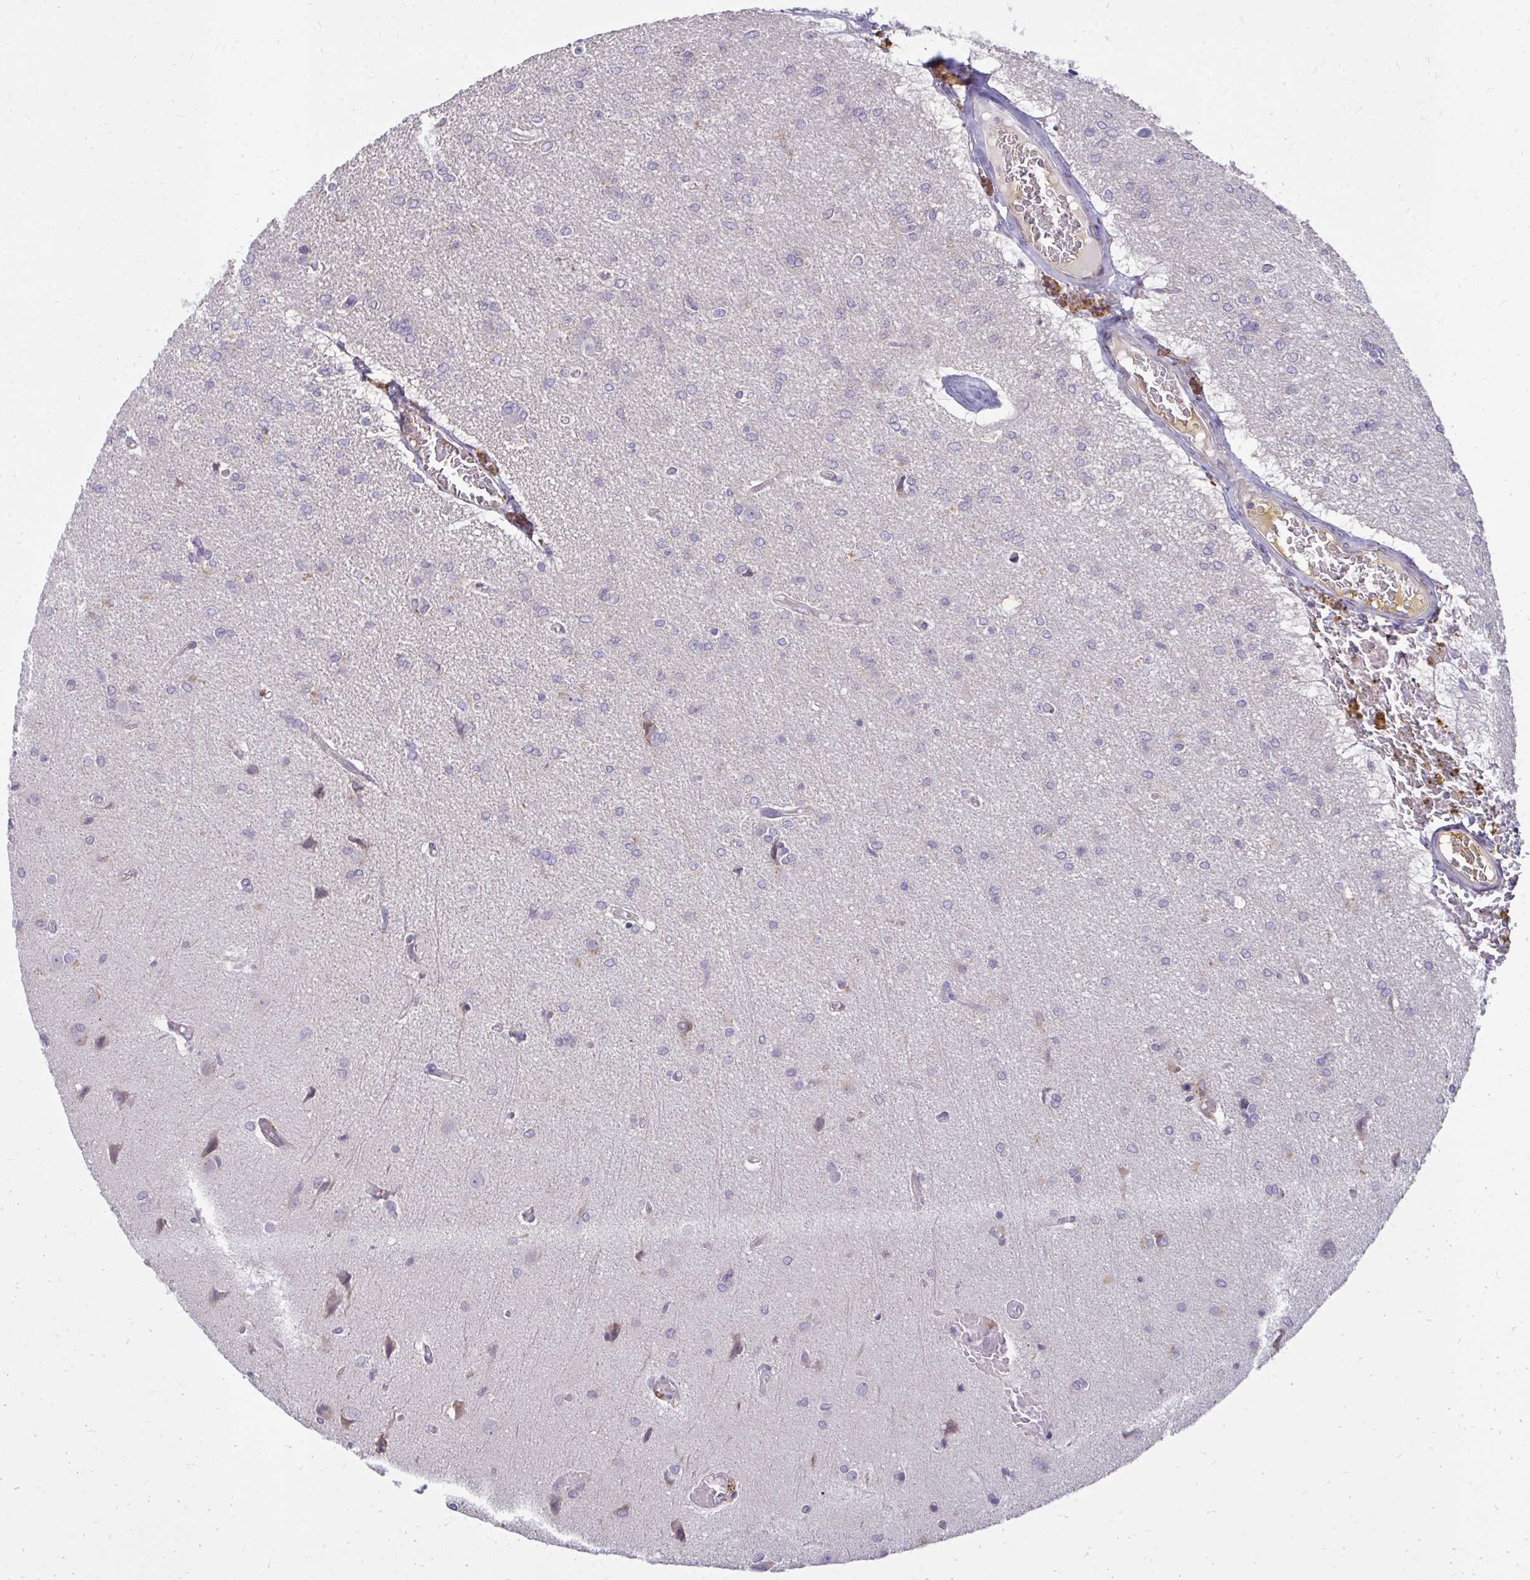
{"staining": {"intensity": "negative", "quantity": "none", "location": "none"}, "tissue": "glioma", "cell_type": "Tumor cells", "image_type": "cancer", "snomed": [{"axis": "morphology", "description": "Glioma, malignant, Low grade"}, {"axis": "topography", "description": "Brain"}], "caption": "The immunohistochemistry (IHC) photomicrograph has no significant staining in tumor cells of malignant glioma (low-grade) tissue. (DAB (3,3'-diaminobenzidine) immunohistochemistry (IHC), high magnification).", "gene": "CEMP1", "patient": {"sex": "male", "age": 26}}